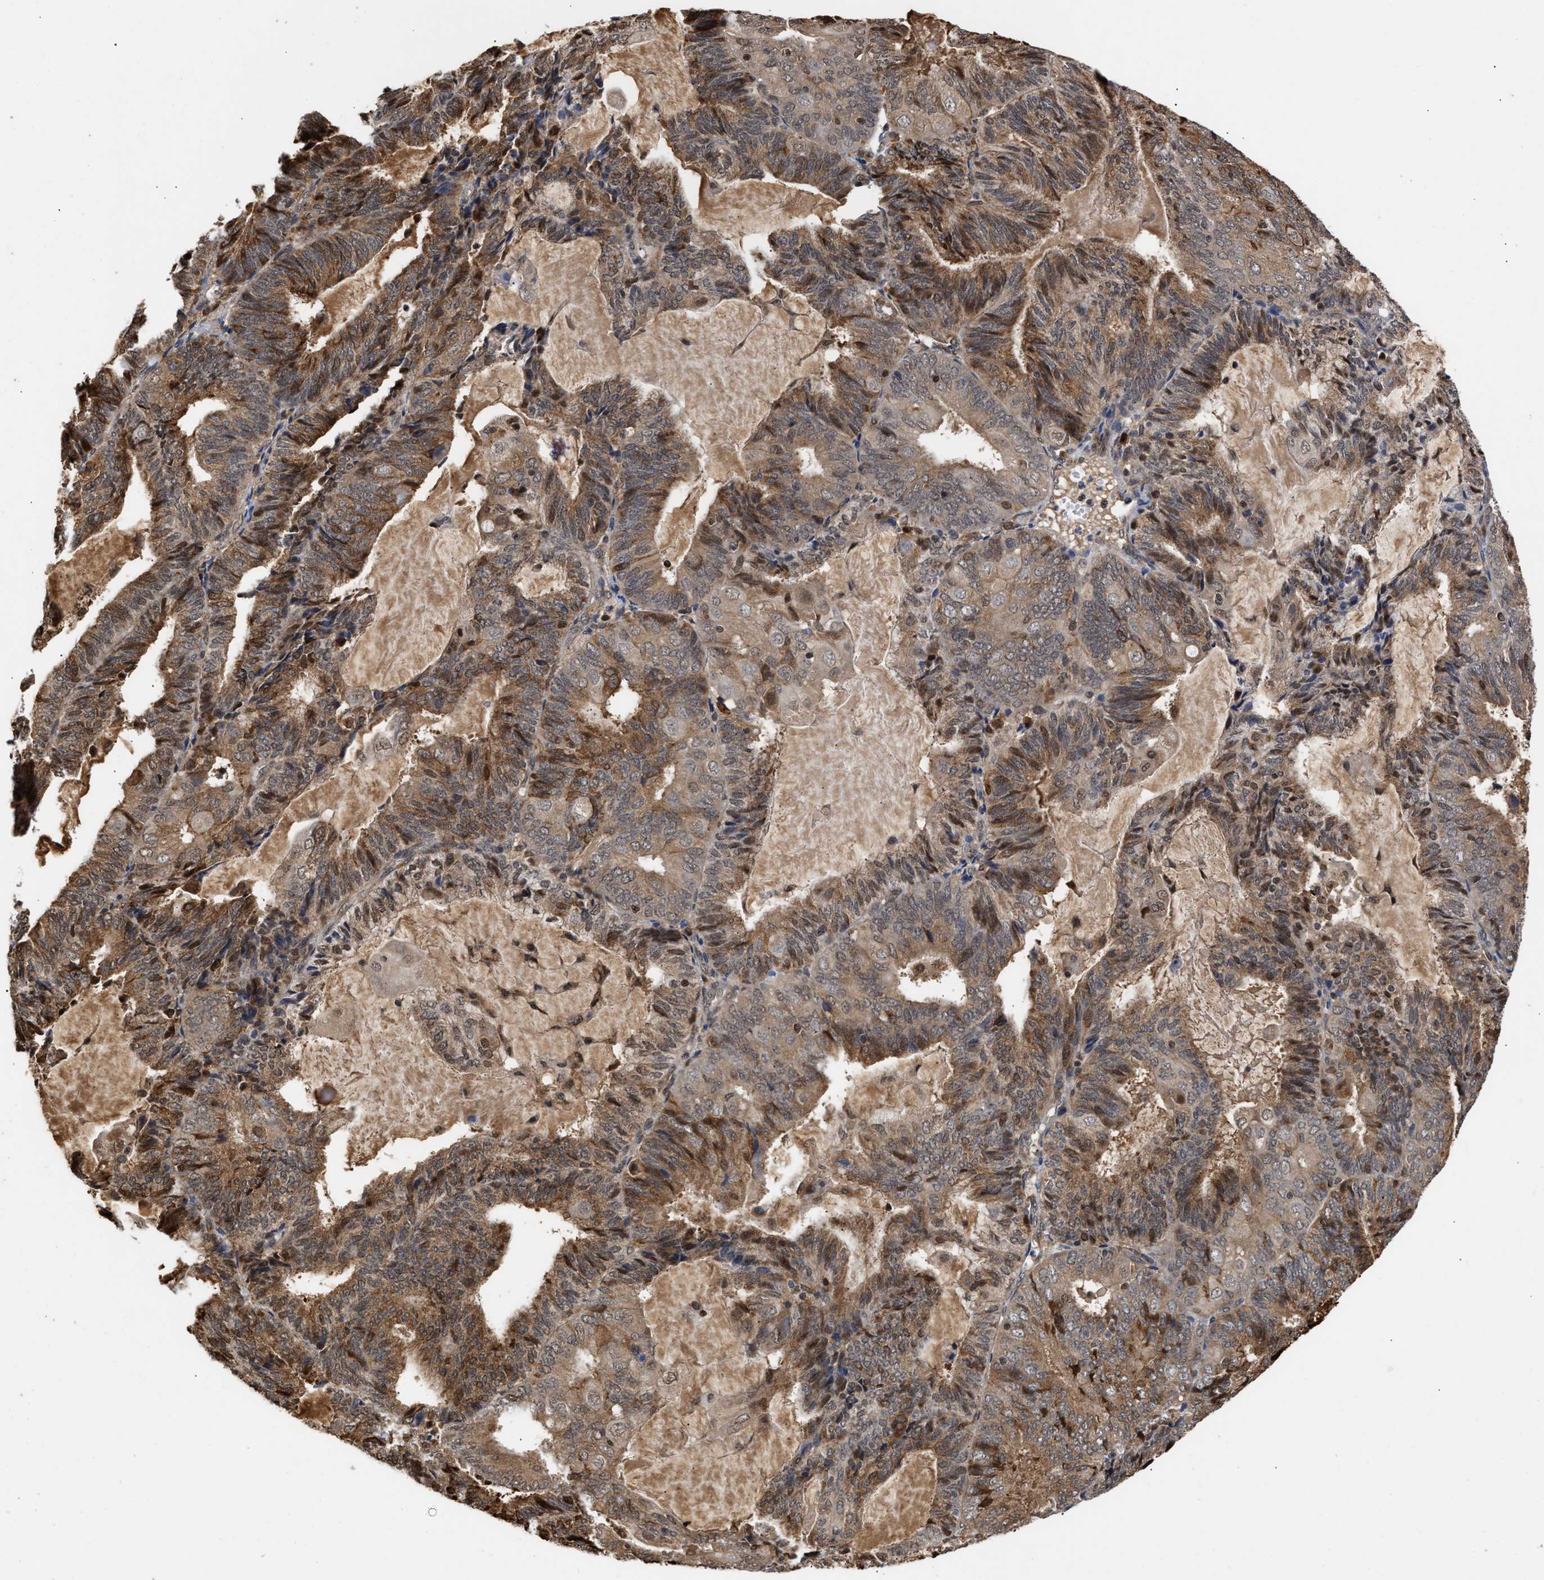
{"staining": {"intensity": "moderate", "quantity": ">75%", "location": "cytoplasmic/membranous"}, "tissue": "endometrial cancer", "cell_type": "Tumor cells", "image_type": "cancer", "snomed": [{"axis": "morphology", "description": "Adenocarcinoma, NOS"}, {"axis": "topography", "description": "Endometrium"}], "caption": "IHC staining of adenocarcinoma (endometrial), which reveals medium levels of moderate cytoplasmic/membranous expression in about >75% of tumor cells indicating moderate cytoplasmic/membranous protein positivity. The staining was performed using DAB (3,3'-diaminobenzidine) (brown) for protein detection and nuclei were counterstained in hematoxylin (blue).", "gene": "CLIP2", "patient": {"sex": "female", "age": 81}}